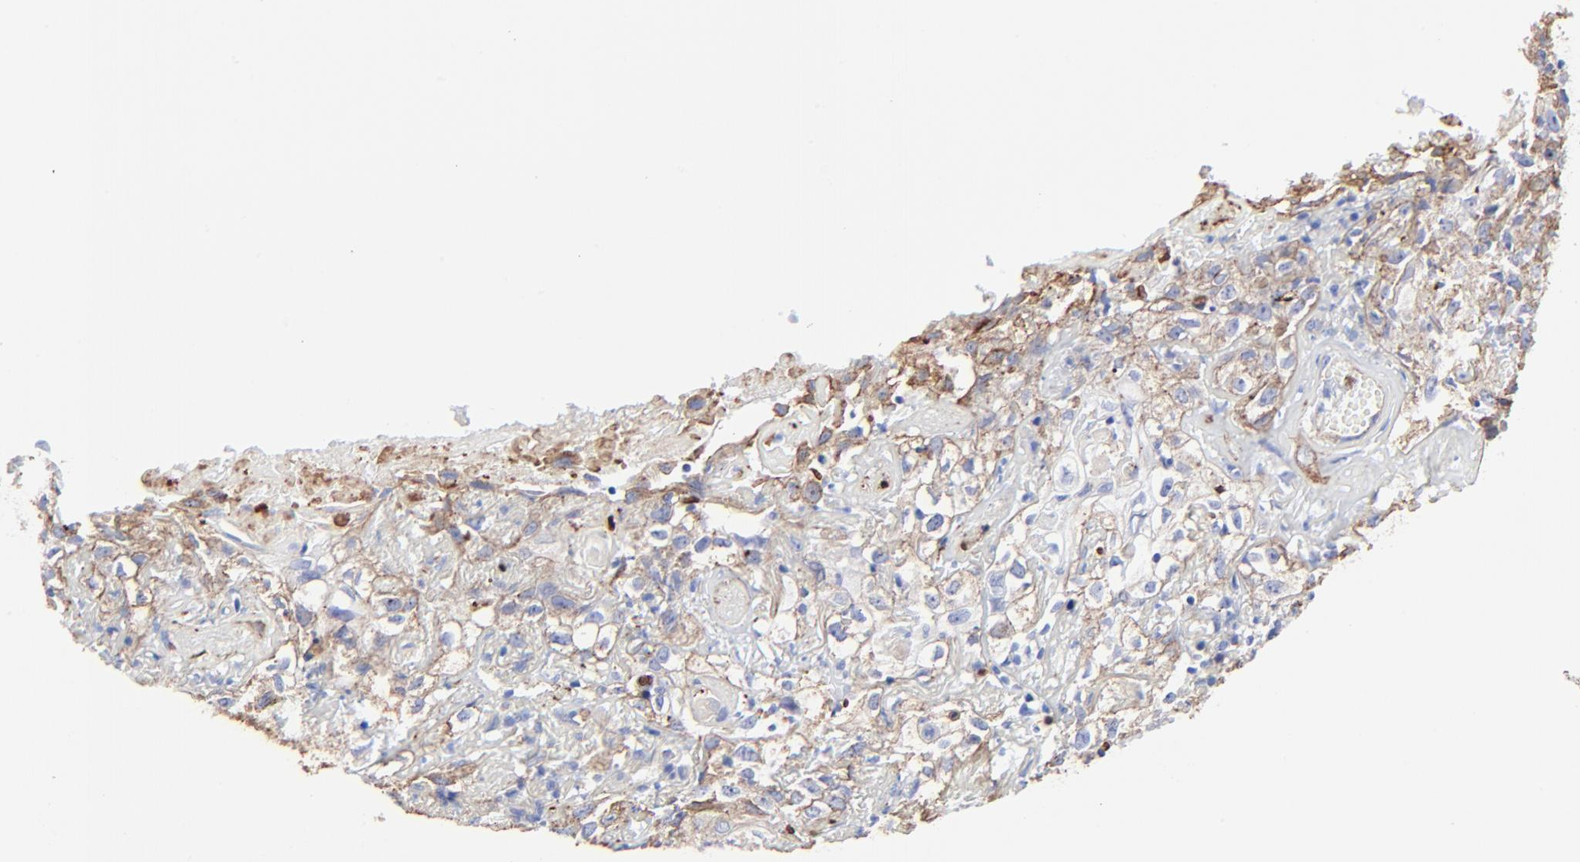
{"staining": {"intensity": "moderate", "quantity": "<25%", "location": "cytoplasmic/membranous"}, "tissue": "skin cancer", "cell_type": "Tumor cells", "image_type": "cancer", "snomed": [{"axis": "morphology", "description": "Squamous cell carcinoma, NOS"}, {"axis": "topography", "description": "Skin"}], "caption": "Immunohistochemistry (DAB) staining of human skin cancer shows moderate cytoplasmic/membranous protein staining in approximately <25% of tumor cells.", "gene": "CAV1", "patient": {"sex": "male", "age": 65}}